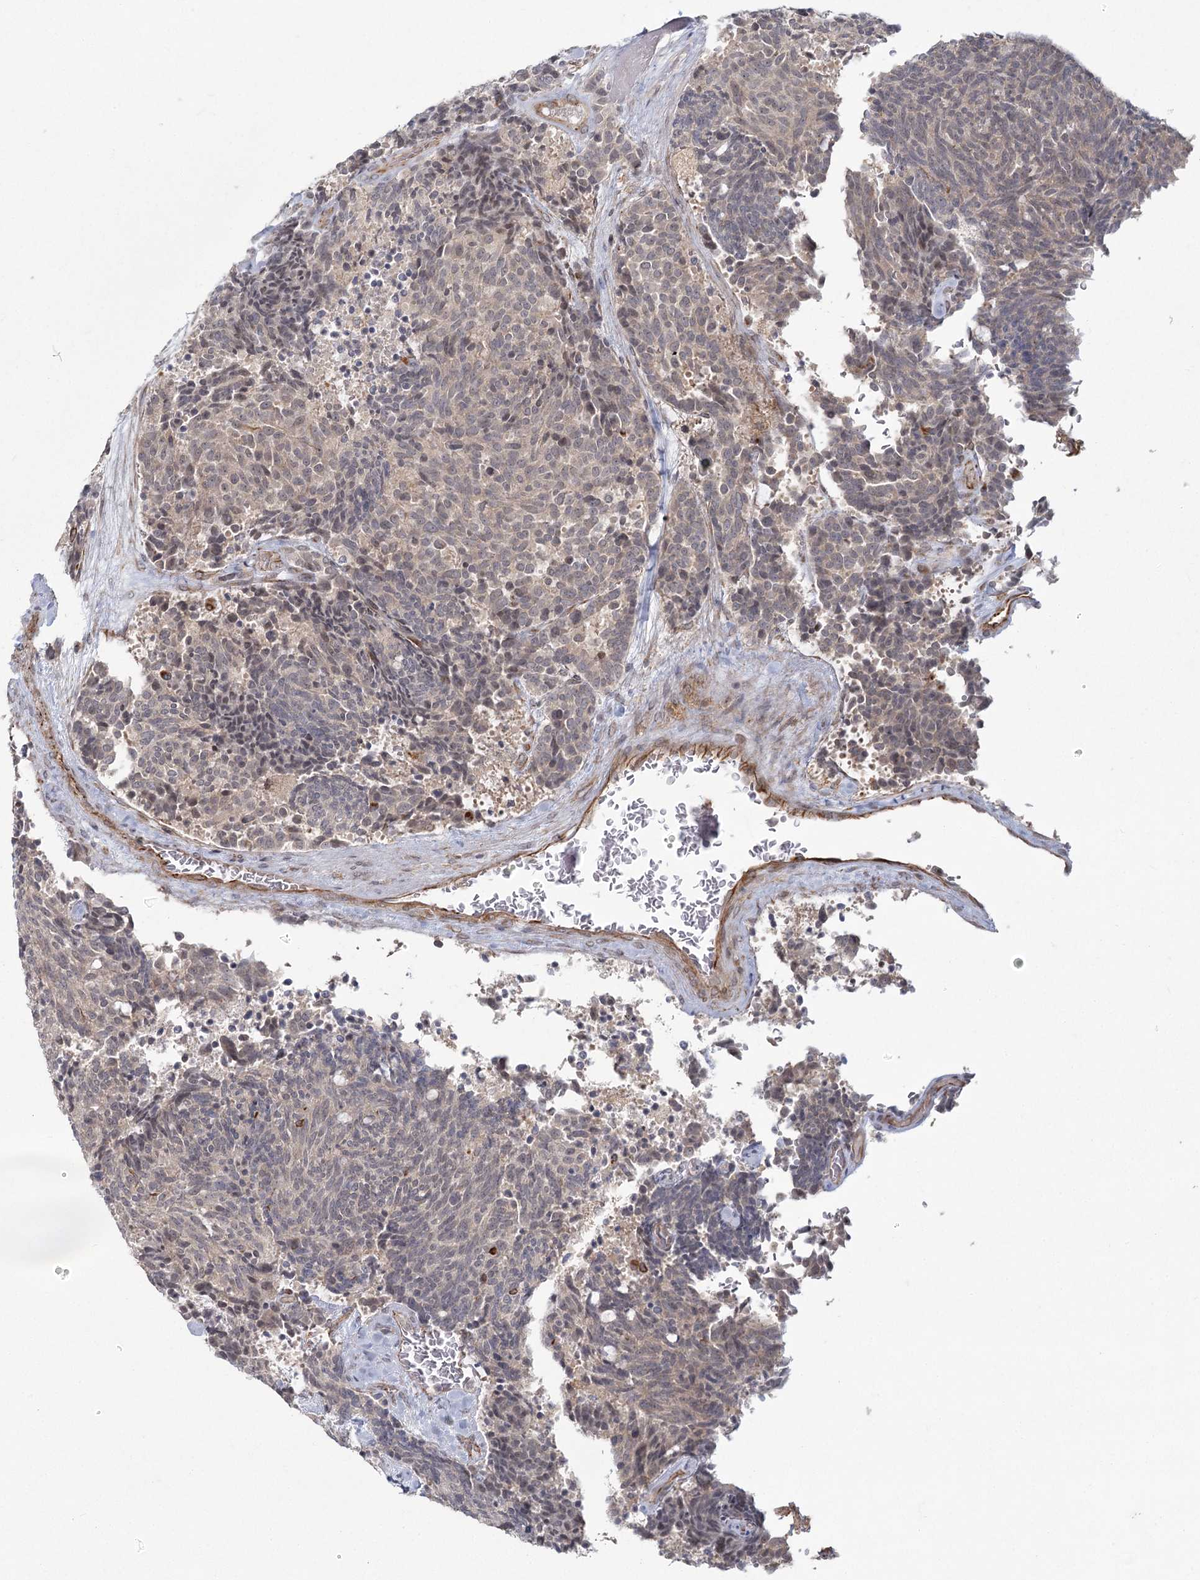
{"staining": {"intensity": "weak", "quantity": "<25%", "location": "cytoplasmic/membranous"}, "tissue": "carcinoid", "cell_type": "Tumor cells", "image_type": "cancer", "snomed": [{"axis": "morphology", "description": "Carcinoid, malignant, NOS"}, {"axis": "topography", "description": "Pancreas"}], "caption": "A photomicrograph of carcinoid stained for a protein exhibits no brown staining in tumor cells. Brightfield microscopy of immunohistochemistry stained with DAB (brown) and hematoxylin (blue), captured at high magnification.", "gene": "AP2M1", "patient": {"sex": "female", "age": 54}}